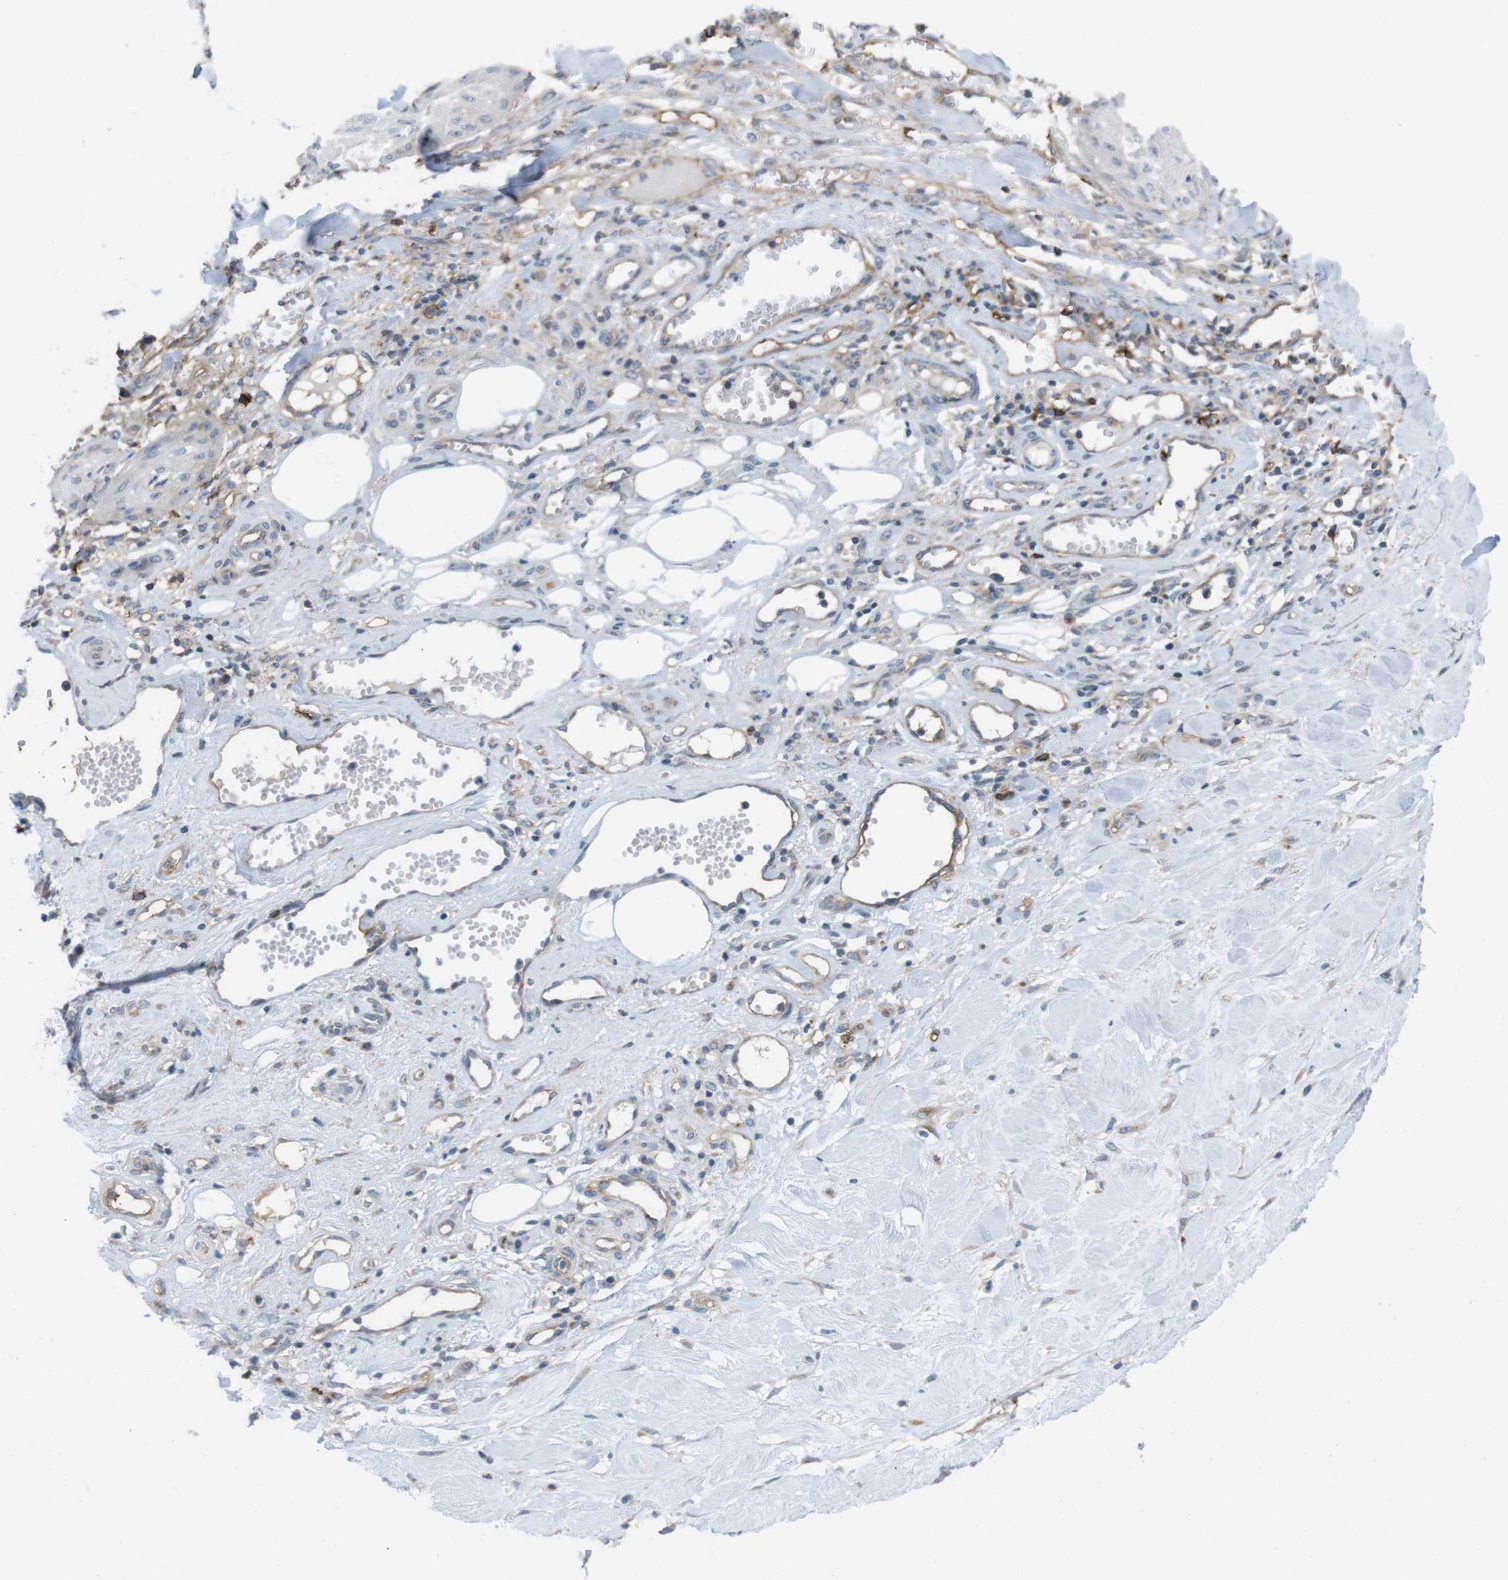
{"staining": {"intensity": "weak", "quantity": "<25%", "location": "cytoplasmic/membranous"}, "tissue": "skin cancer", "cell_type": "Tumor cells", "image_type": "cancer", "snomed": [{"axis": "morphology", "description": "Squamous cell carcinoma, NOS"}, {"axis": "topography", "description": "Skin"}], "caption": "DAB (3,3'-diaminobenzidine) immunohistochemical staining of skin cancer exhibits no significant positivity in tumor cells.", "gene": "CCR6", "patient": {"sex": "male", "age": 74}}